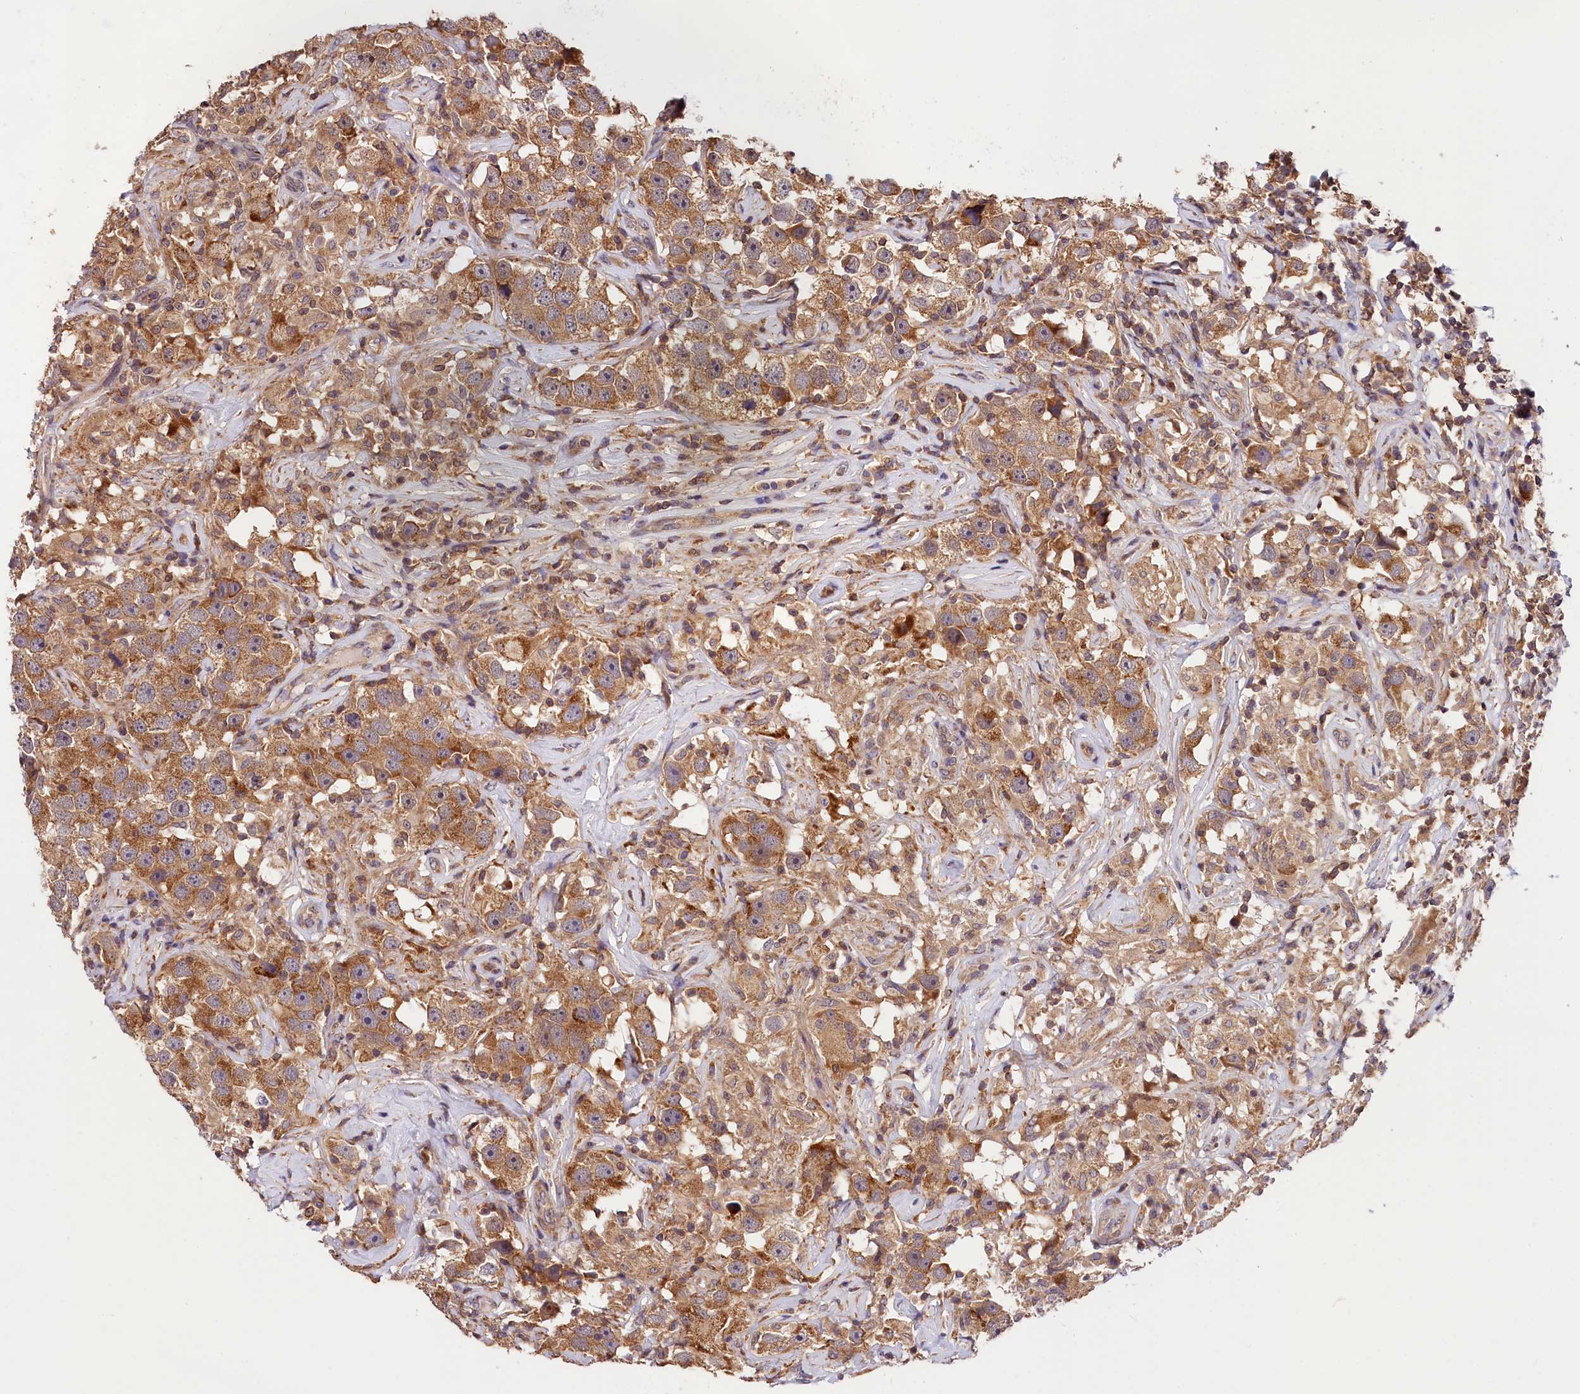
{"staining": {"intensity": "moderate", "quantity": ">75%", "location": "cytoplasmic/membranous"}, "tissue": "testis cancer", "cell_type": "Tumor cells", "image_type": "cancer", "snomed": [{"axis": "morphology", "description": "Seminoma, NOS"}, {"axis": "topography", "description": "Testis"}], "caption": "Testis cancer stained for a protein (brown) shows moderate cytoplasmic/membranous positive positivity in about >75% of tumor cells.", "gene": "CHORDC1", "patient": {"sex": "male", "age": 49}}